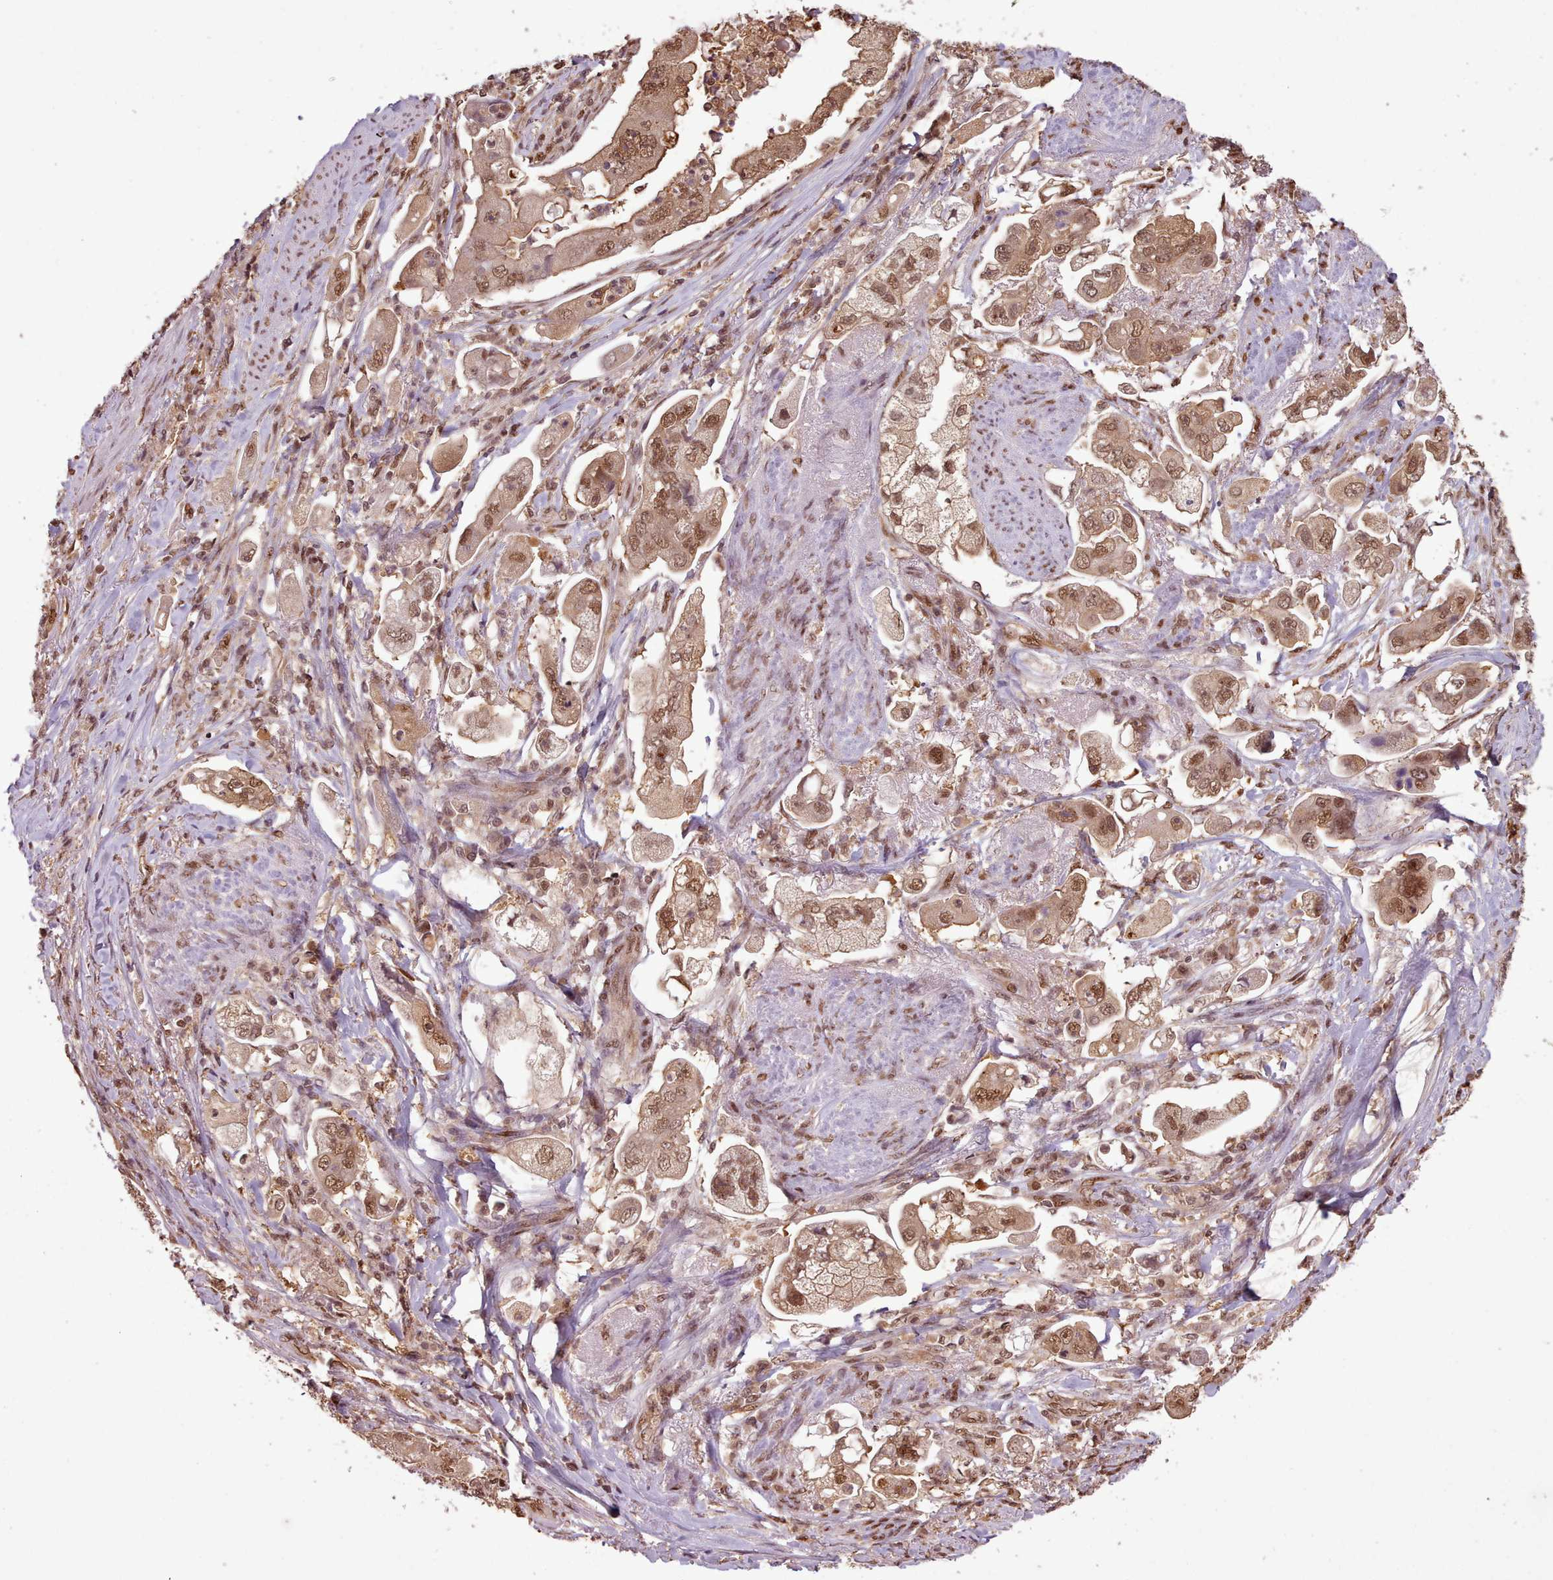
{"staining": {"intensity": "moderate", "quantity": ">75%", "location": "cytoplasmic/membranous,nuclear"}, "tissue": "stomach cancer", "cell_type": "Tumor cells", "image_type": "cancer", "snomed": [{"axis": "morphology", "description": "Adenocarcinoma, NOS"}, {"axis": "topography", "description": "Stomach"}], "caption": "High-power microscopy captured an immunohistochemistry photomicrograph of stomach adenocarcinoma, revealing moderate cytoplasmic/membranous and nuclear staining in approximately >75% of tumor cells. Nuclei are stained in blue.", "gene": "RPS27A", "patient": {"sex": "male", "age": 62}}